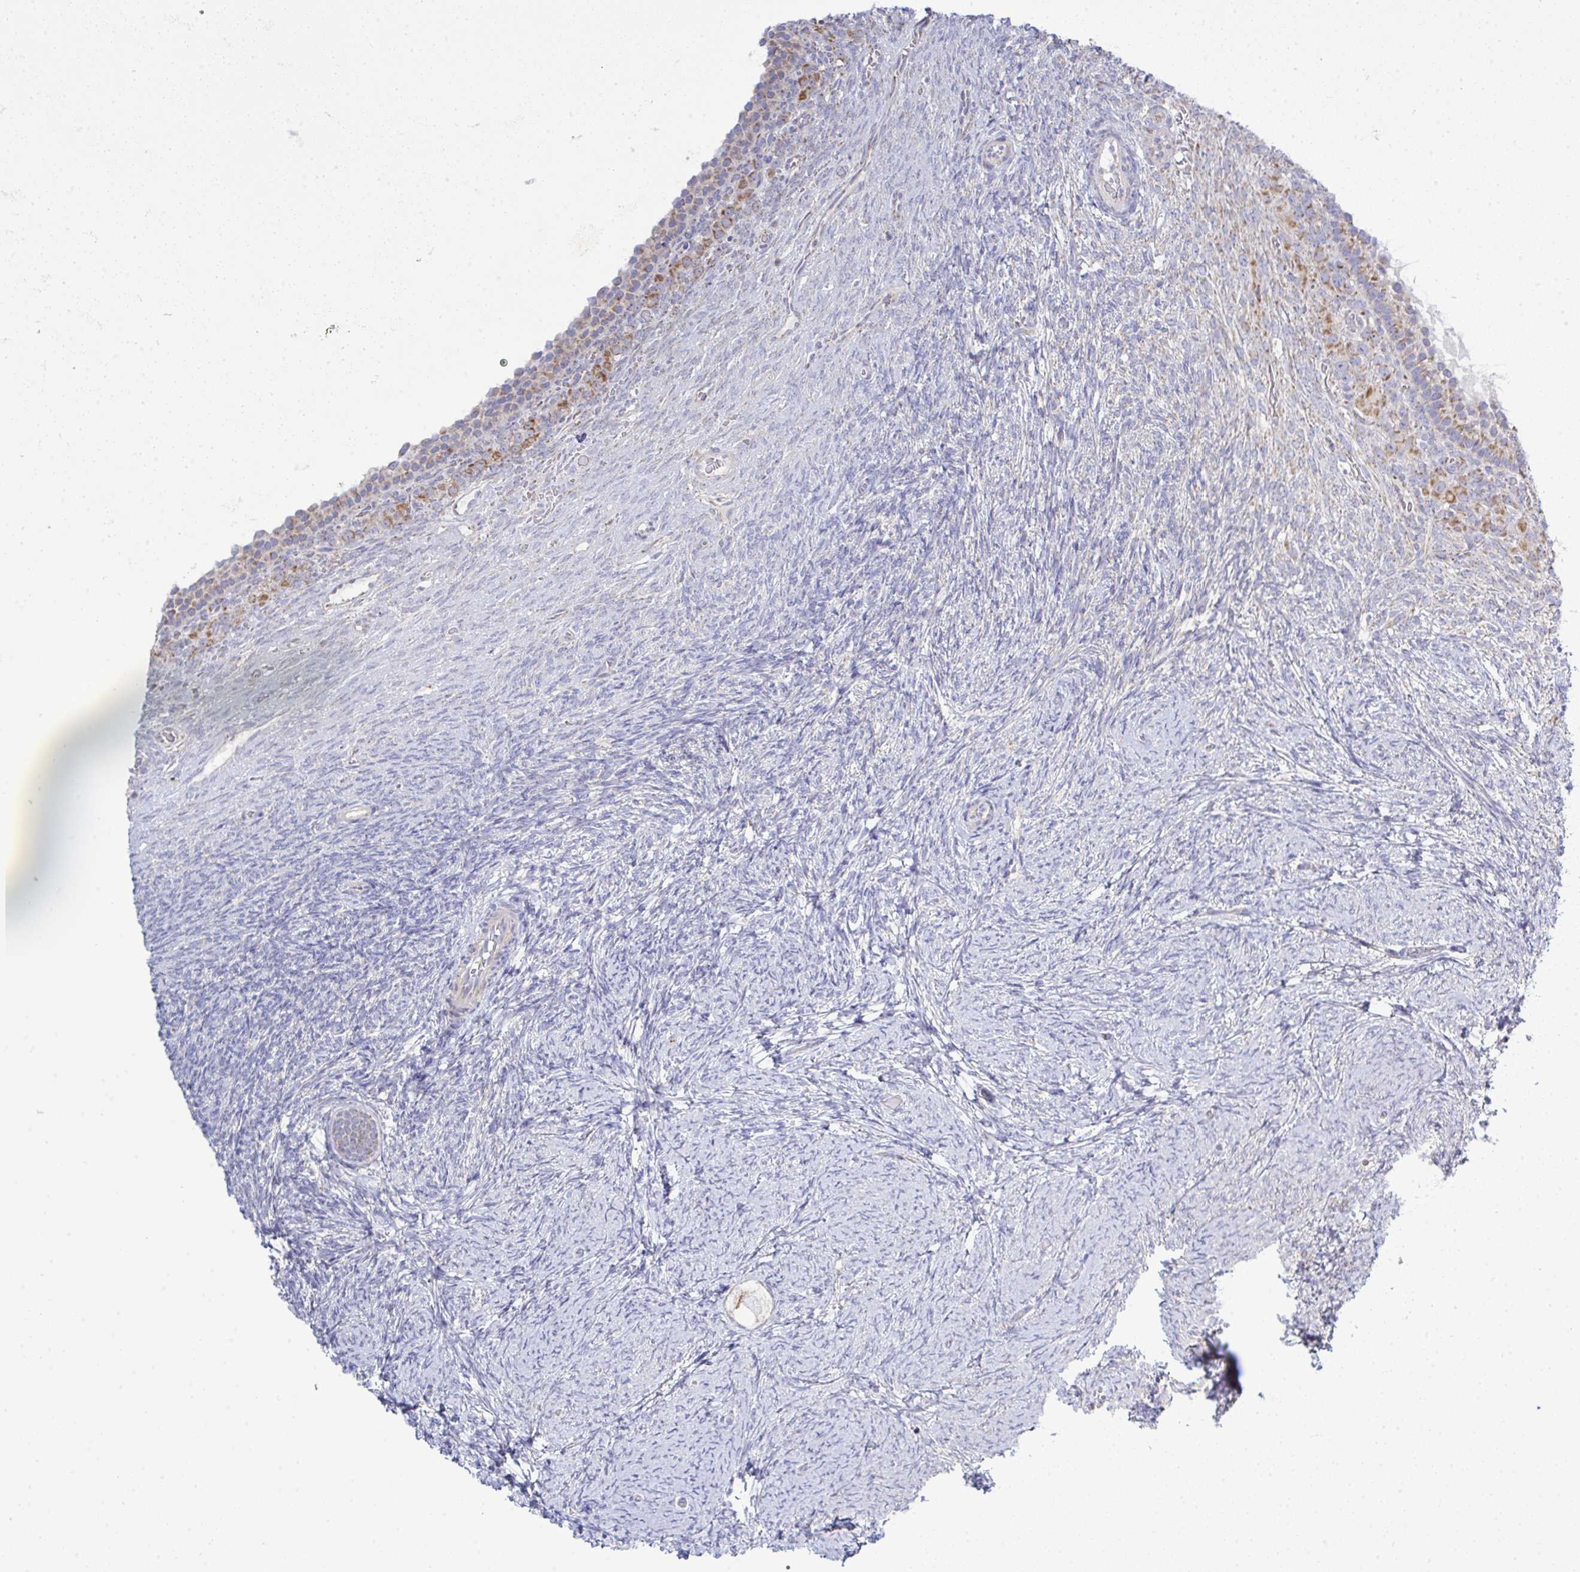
{"staining": {"intensity": "moderate", "quantity": "<25%", "location": "cytoplasmic/membranous"}, "tissue": "ovary", "cell_type": "Follicle cells", "image_type": "normal", "snomed": [{"axis": "morphology", "description": "Normal tissue, NOS"}, {"axis": "topography", "description": "Ovary"}], "caption": "Approximately <25% of follicle cells in normal human ovary show moderate cytoplasmic/membranous protein staining as visualized by brown immunohistochemical staining.", "gene": "NDUFA7", "patient": {"sex": "female", "age": 34}}